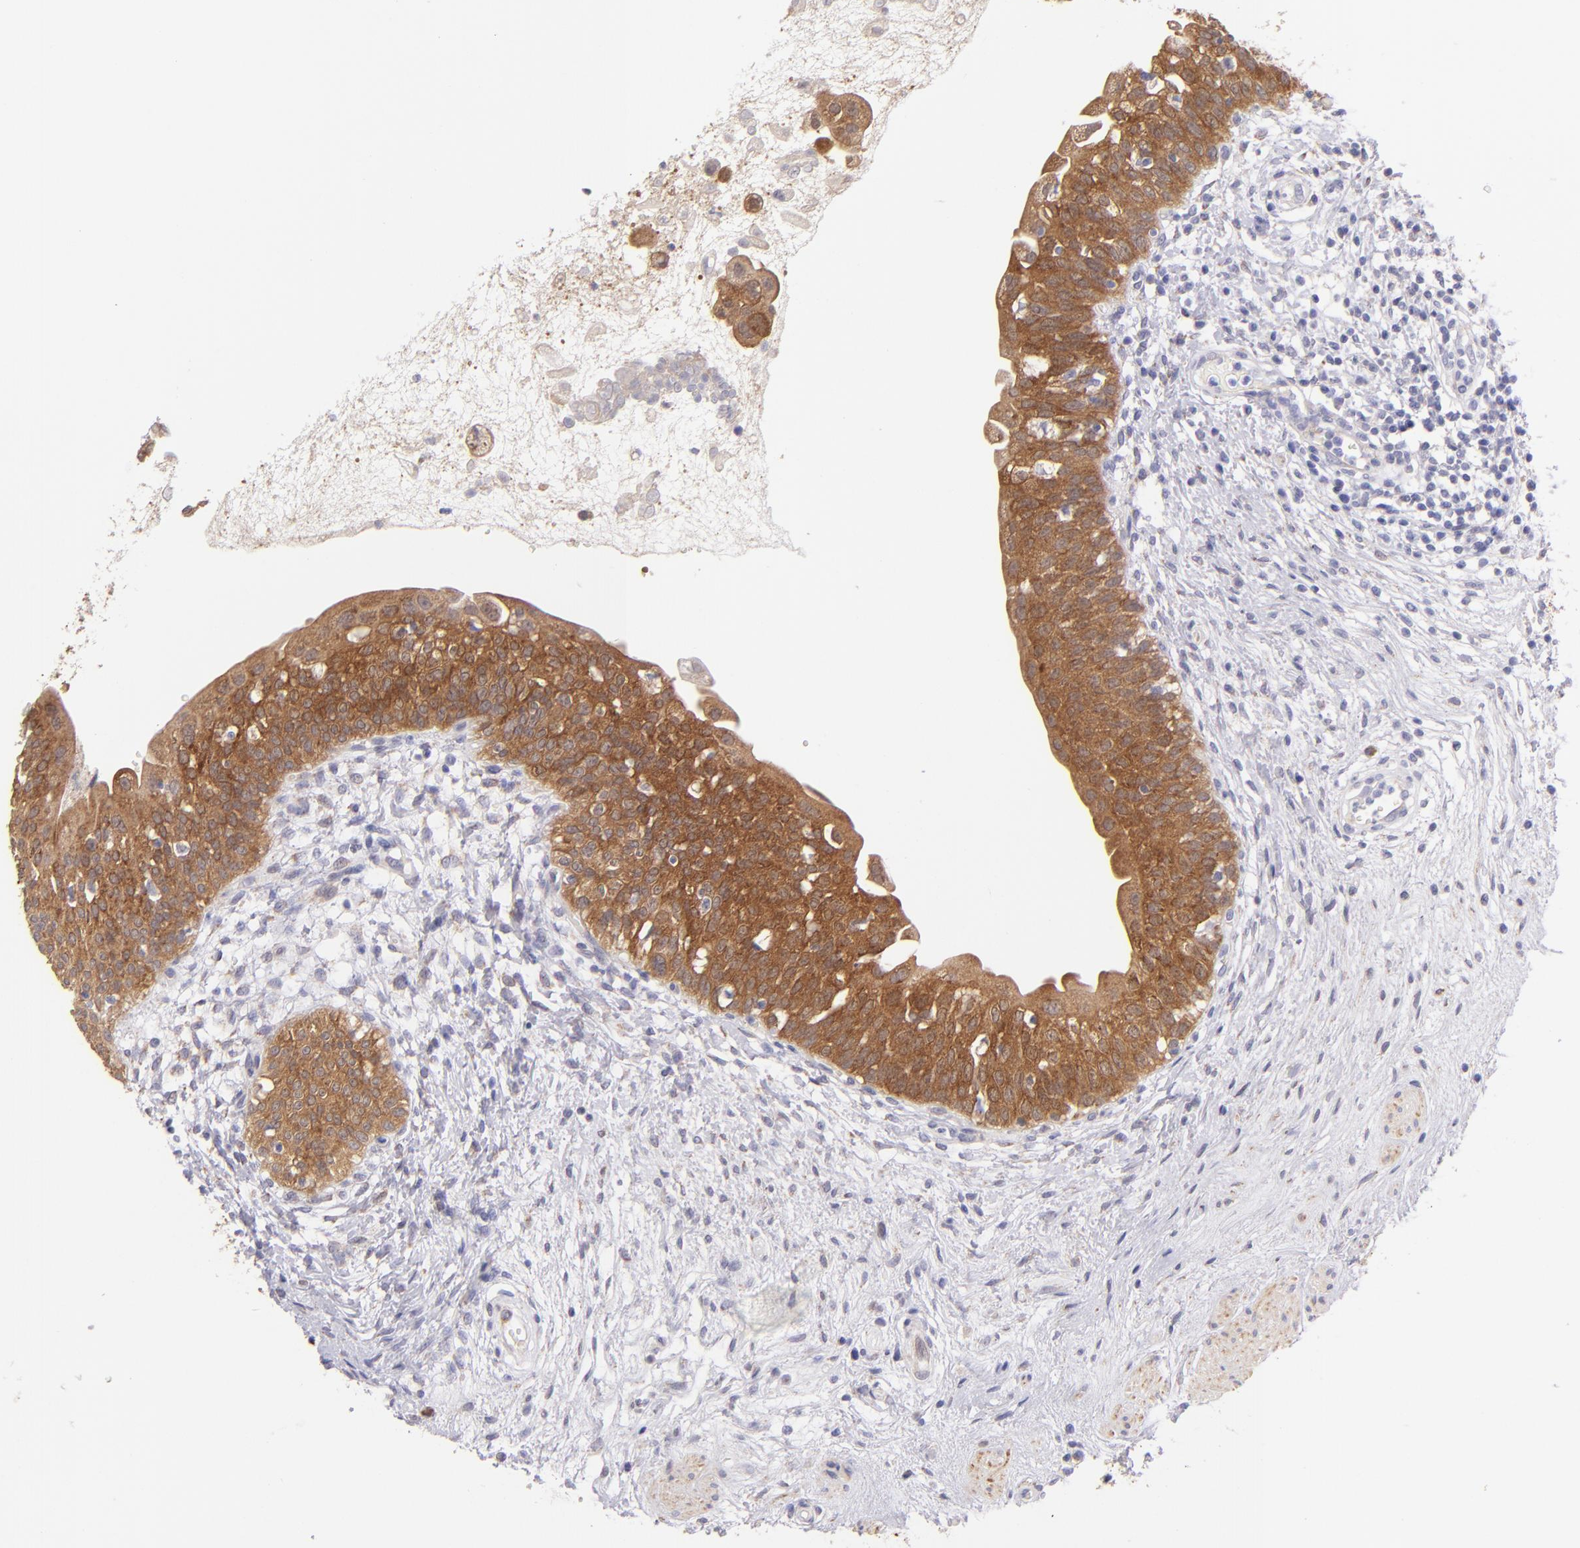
{"staining": {"intensity": "moderate", "quantity": ">75%", "location": "cytoplasmic/membranous"}, "tissue": "urinary bladder", "cell_type": "Urothelial cells", "image_type": "normal", "snomed": [{"axis": "morphology", "description": "Normal tissue, NOS"}, {"axis": "topography", "description": "Urinary bladder"}], "caption": "Urinary bladder stained with IHC demonstrates moderate cytoplasmic/membranous positivity in about >75% of urothelial cells. The protein is stained brown, and the nuclei are stained in blue (DAB IHC with brightfield microscopy, high magnification).", "gene": "SH2D4A", "patient": {"sex": "female", "age": 55}}